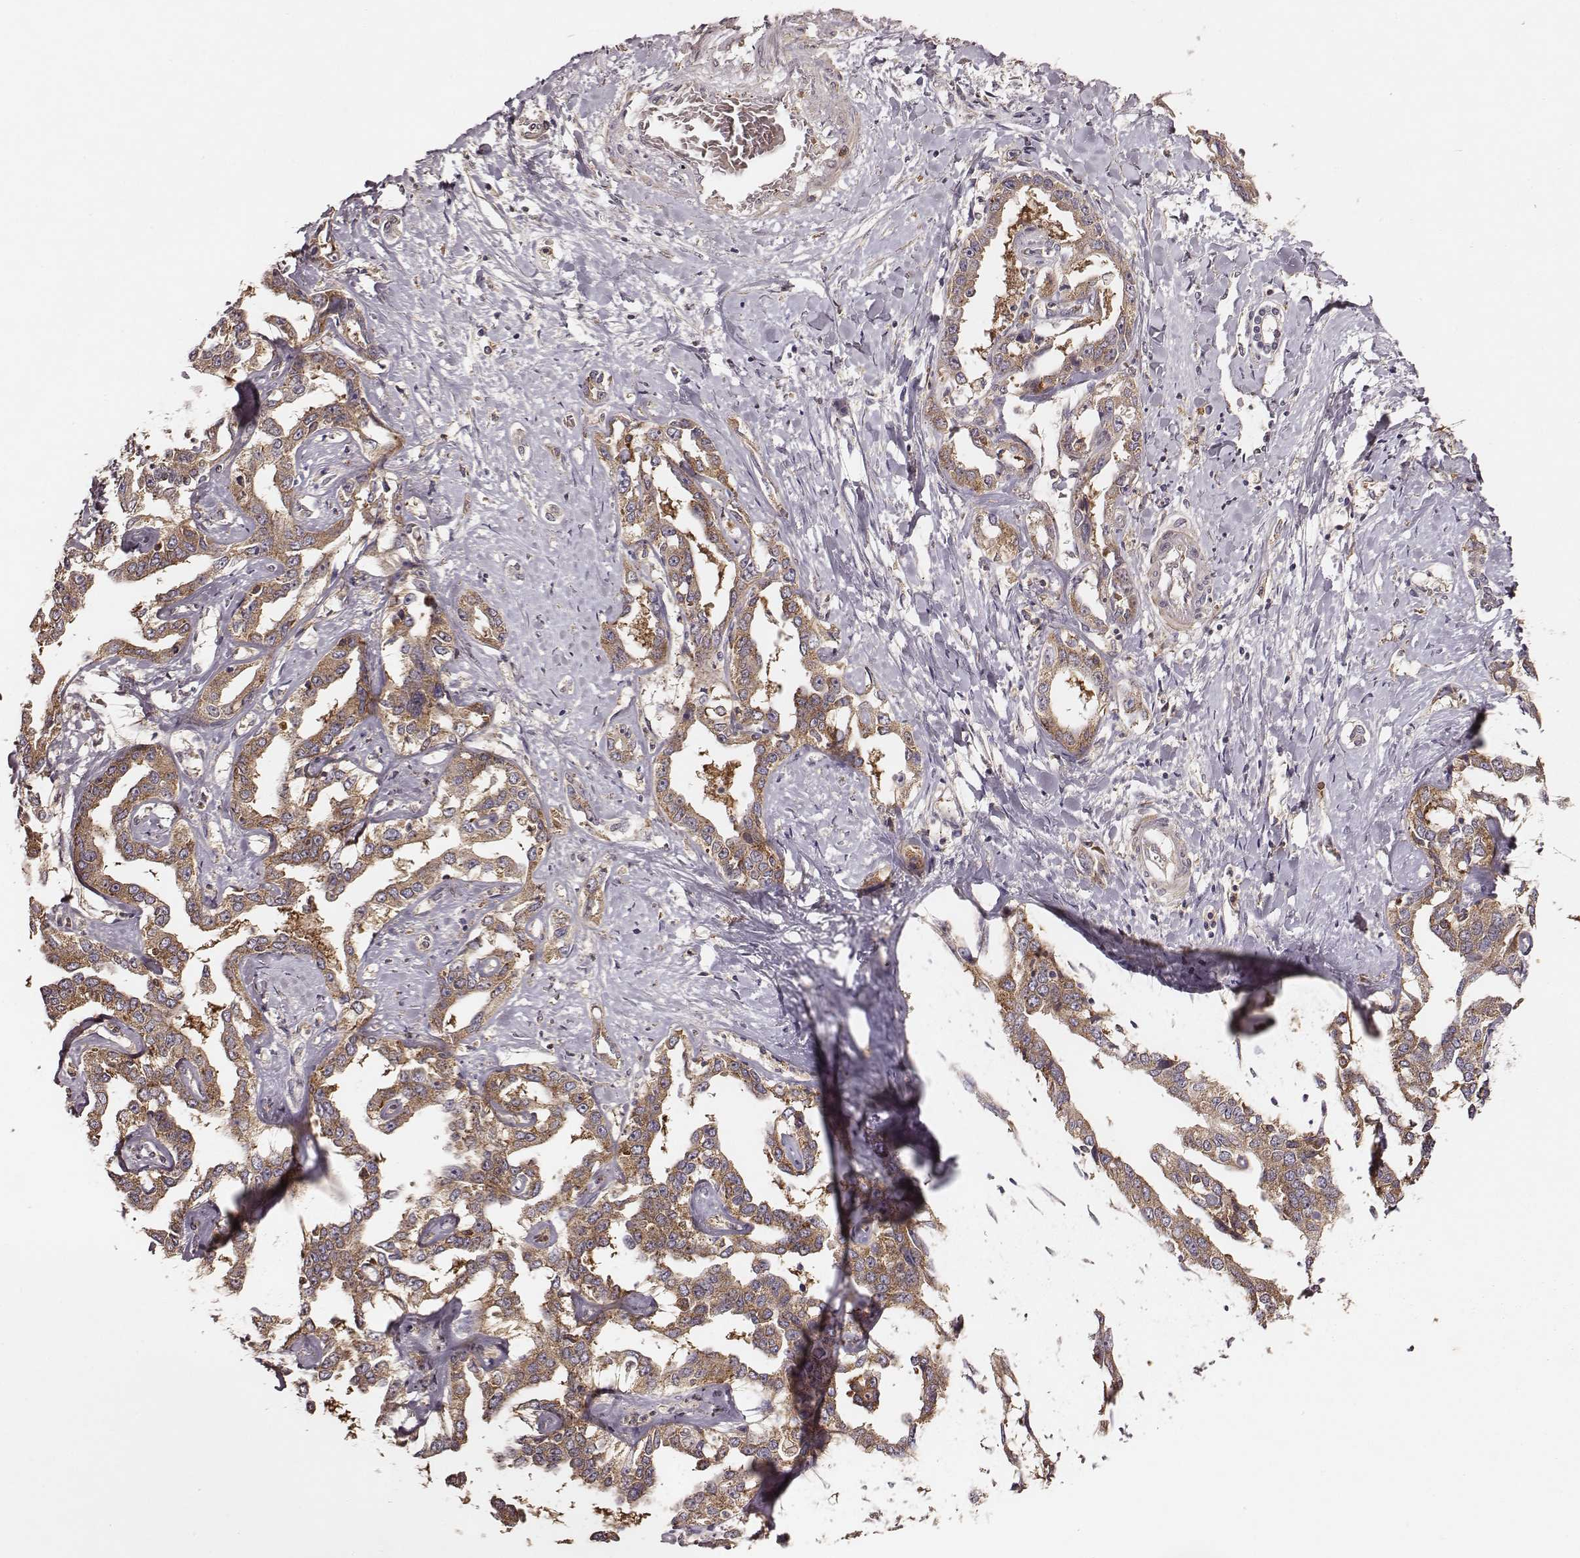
{"staining": {"intensity": "moderate", "quantity": ">75%", "location": "cytoplasmic/membranous"}, "tissue": "liver cancer", "cell_type": "Tumor cells", "image_type": "cancer", "snomed": [{"axis": "morphology", "description": "Cholangiocarcinoma"}, {"axis": "topography", "description": "Liver"}], "caption": "A brown stain highlights moderate cytoplasmic/membranous expression of a protein in liver cholangiocarcinoma tumor cells. (brown staining indicates protein expression, while blue staining denotes nuclei).", "gene": "VPS26A", "patient": {"sex": "male", "age": 59}}